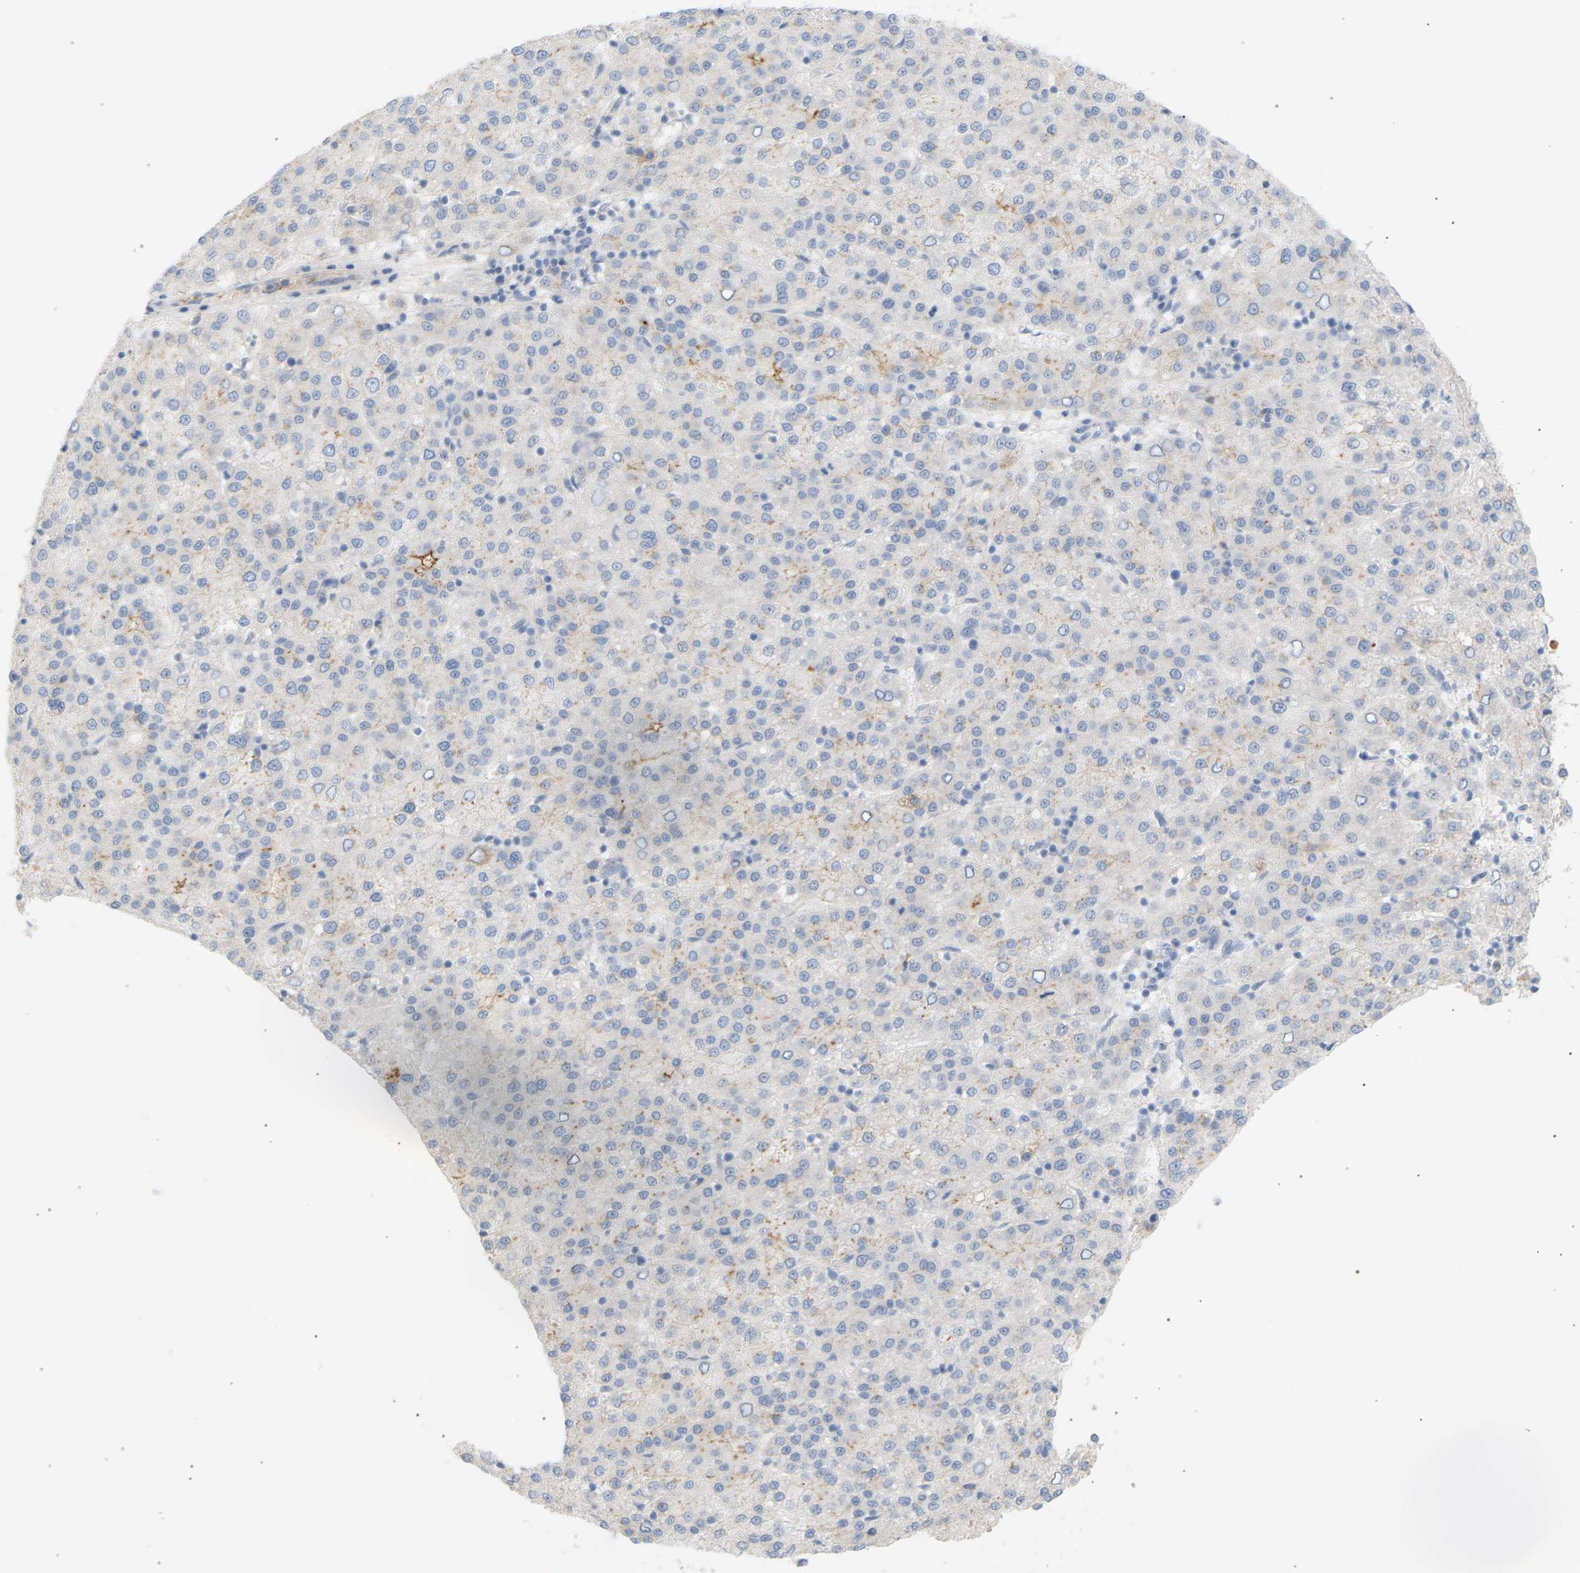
{"staining": {"intensity": "weak", "quantity": "25%-75%", "location": "cytoplasmic/membranous"}, "tissue": "liver cancer", "cell_type": "Tumor cells", "image_type": "cancer", "snomed": [{"axis": "morphology", "description": "Carcinoma, Hepatocellular, NOS"}, {"axis": "topography", "description": "Liver"}], "caption": "Tumor cells reveal low levels of weak cytoplasmic/membranous staining in approximately 25%-75% of cells in hepatocellular carcinoma (liver).", "gene": "CLU", "patient": {"sex": "female", "age": 58}}